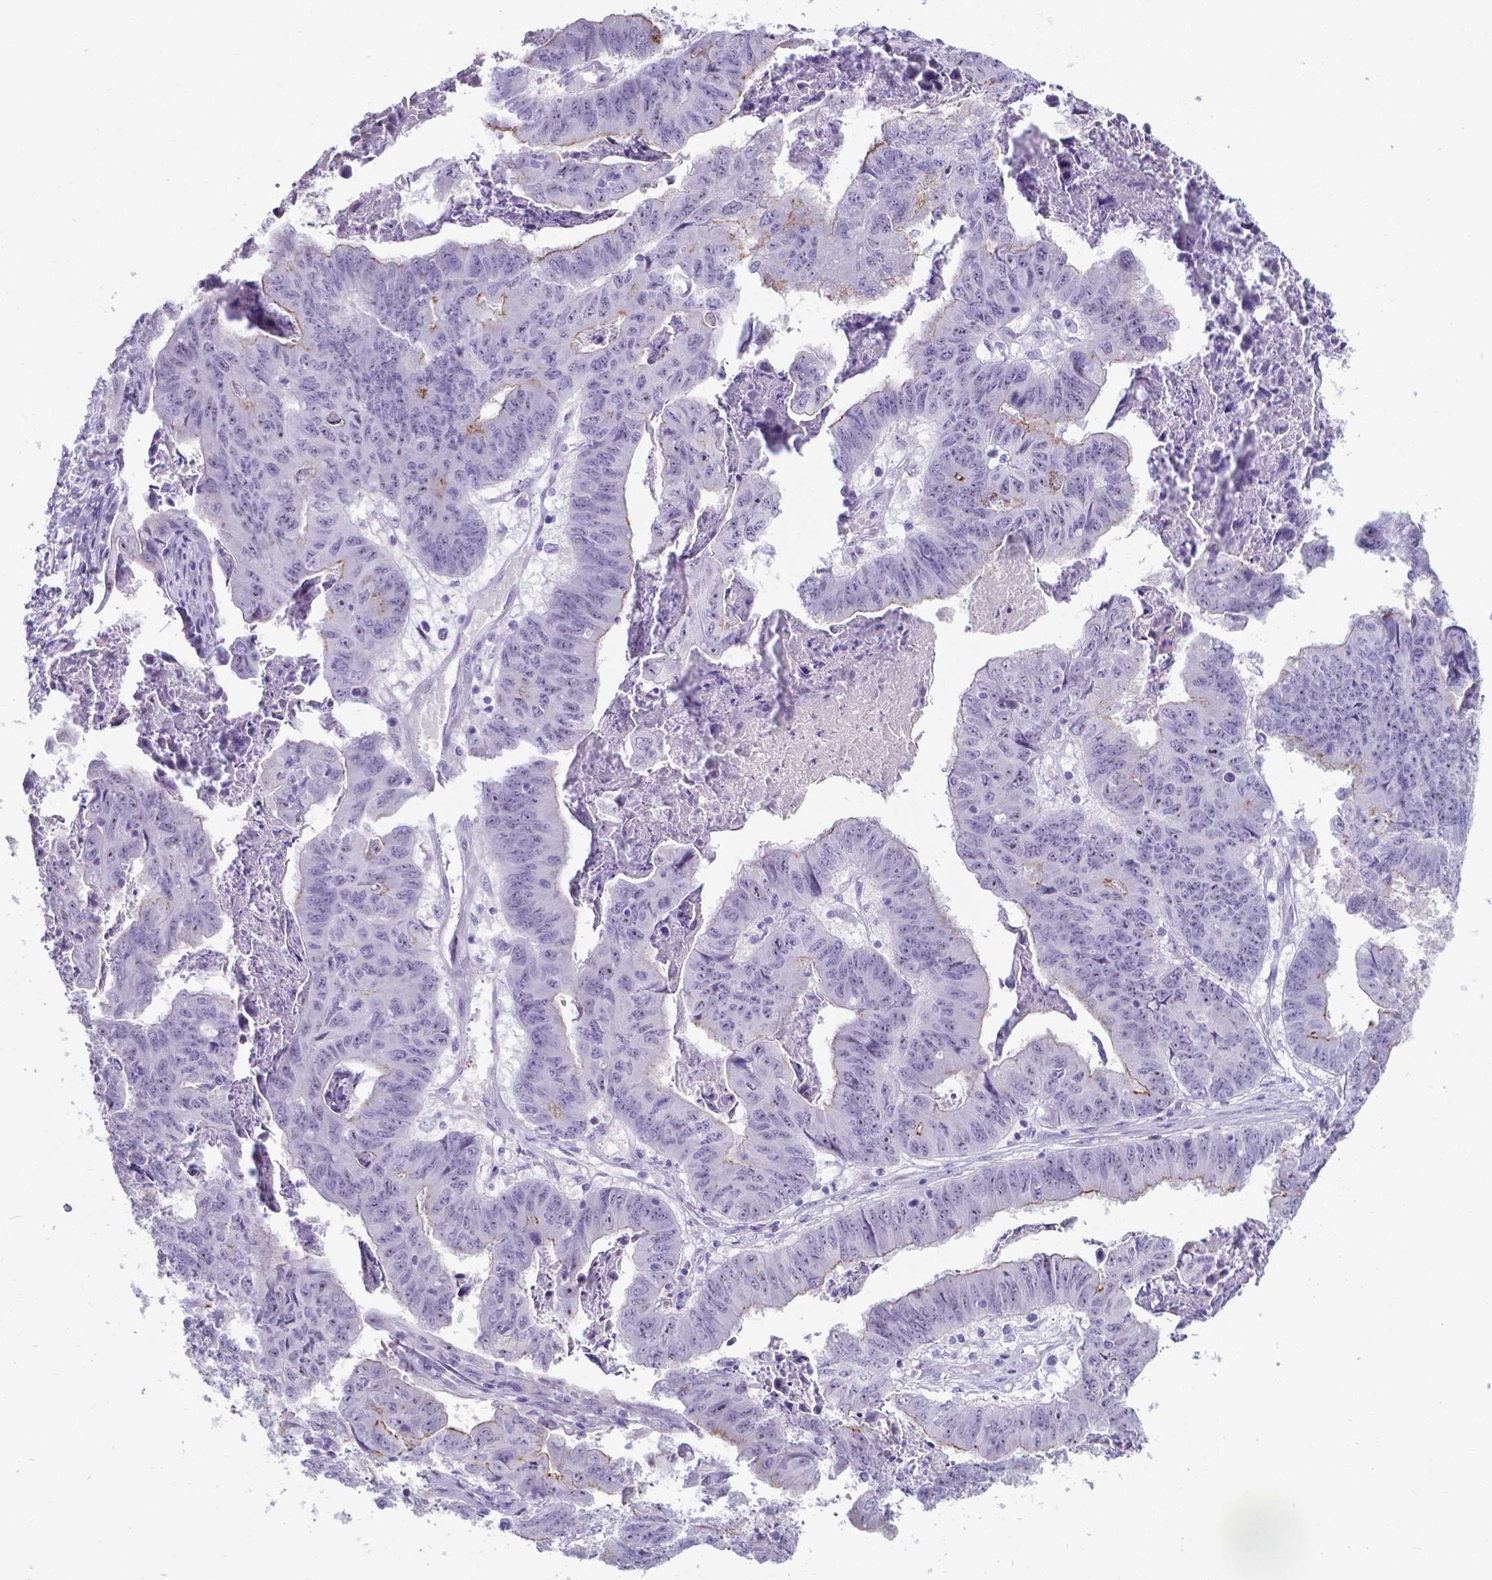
{"staining": {"intensity": "strong", "quantity": "25%-75%", "location": "cytoplasmic/membranous"}, "tissue": "stomach cancer", "cell_type": "Tumor cells", "image_type": "cancer", "snomed": [{"axis": "morphology", "description": "Adenocarcinoma, NOS"}, {"axis": "topography", "description": "Stomach, lower"}], "caption": "Immunohistochemistry (DAB (3,3'-diaminobenzidine)) staining of stomach adenocarcinoma reveals strong cytoplasmic/membranous protein expression in about 25%-75% of tumor cells.", "gene": "AP5B1", "patient": {"sex": "male", "age": 77}}